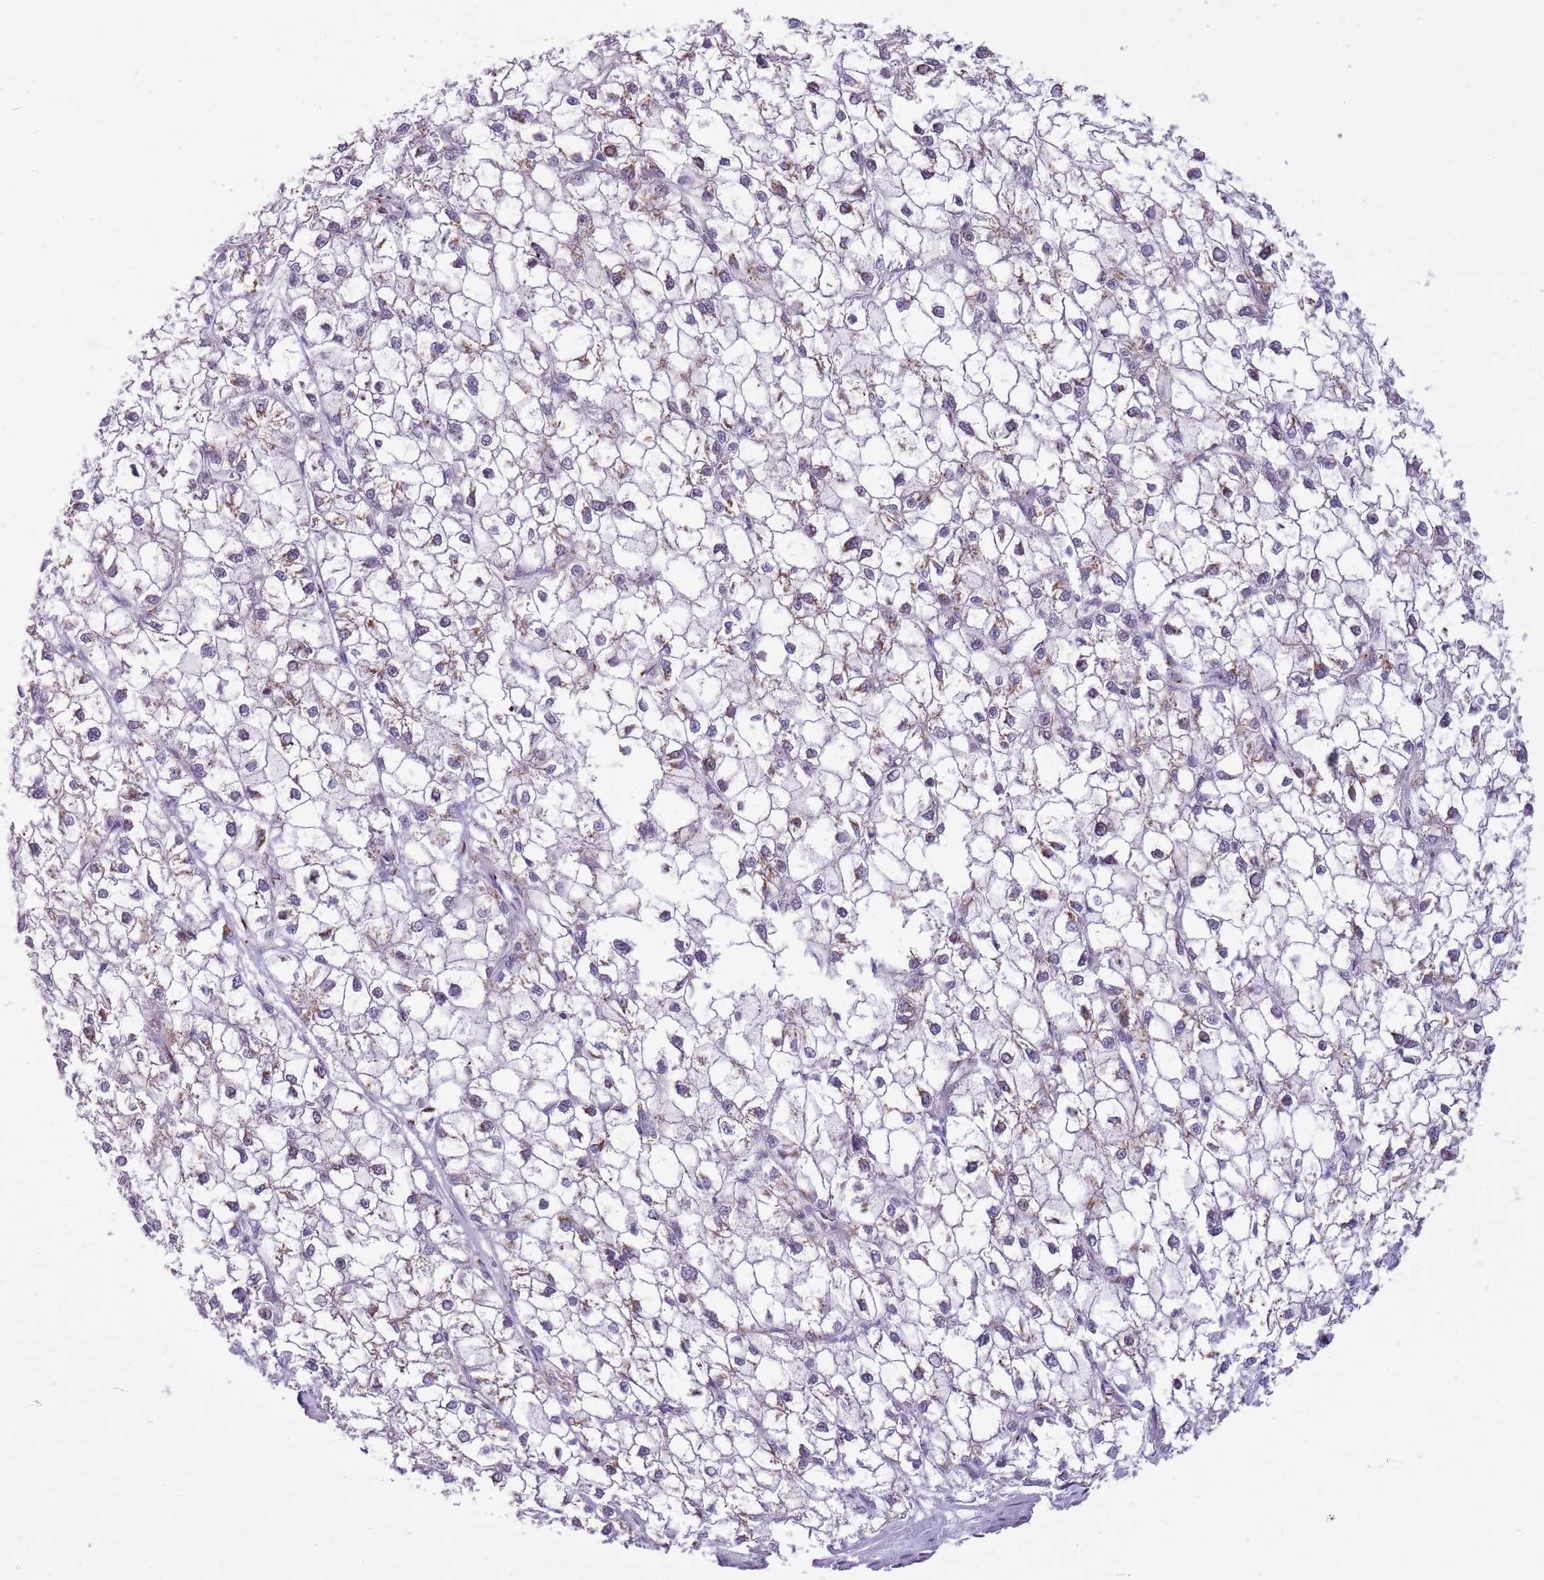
{"staining": {"intensity": "moderate", "quantity": "<25%", "location": "cytoplasmic/membranous"}, "tissue": "liver cancer", "cell_type": "Tumor cells", "image_type": "cancer", "snomed": [{"axis": "morphology", "description": "Carcinoma, Hepatocellular, NOS"}, {"axis": "topography", "description": "Liver"}], "caption": "A high-resolution histopathology image shows IHC staining of liver cancer (hepatocellular carcinoma), which reveals moderate cytoplasmic/membranous positivity in approximately <25% of tumor cells. The staining is performed using DAB brown chromogen to label protein expression. The nuclei are counter-stained blue using hematoxylin.", "gene": "B4GALT2", "patient": {"sex": "female", "age": 43}}